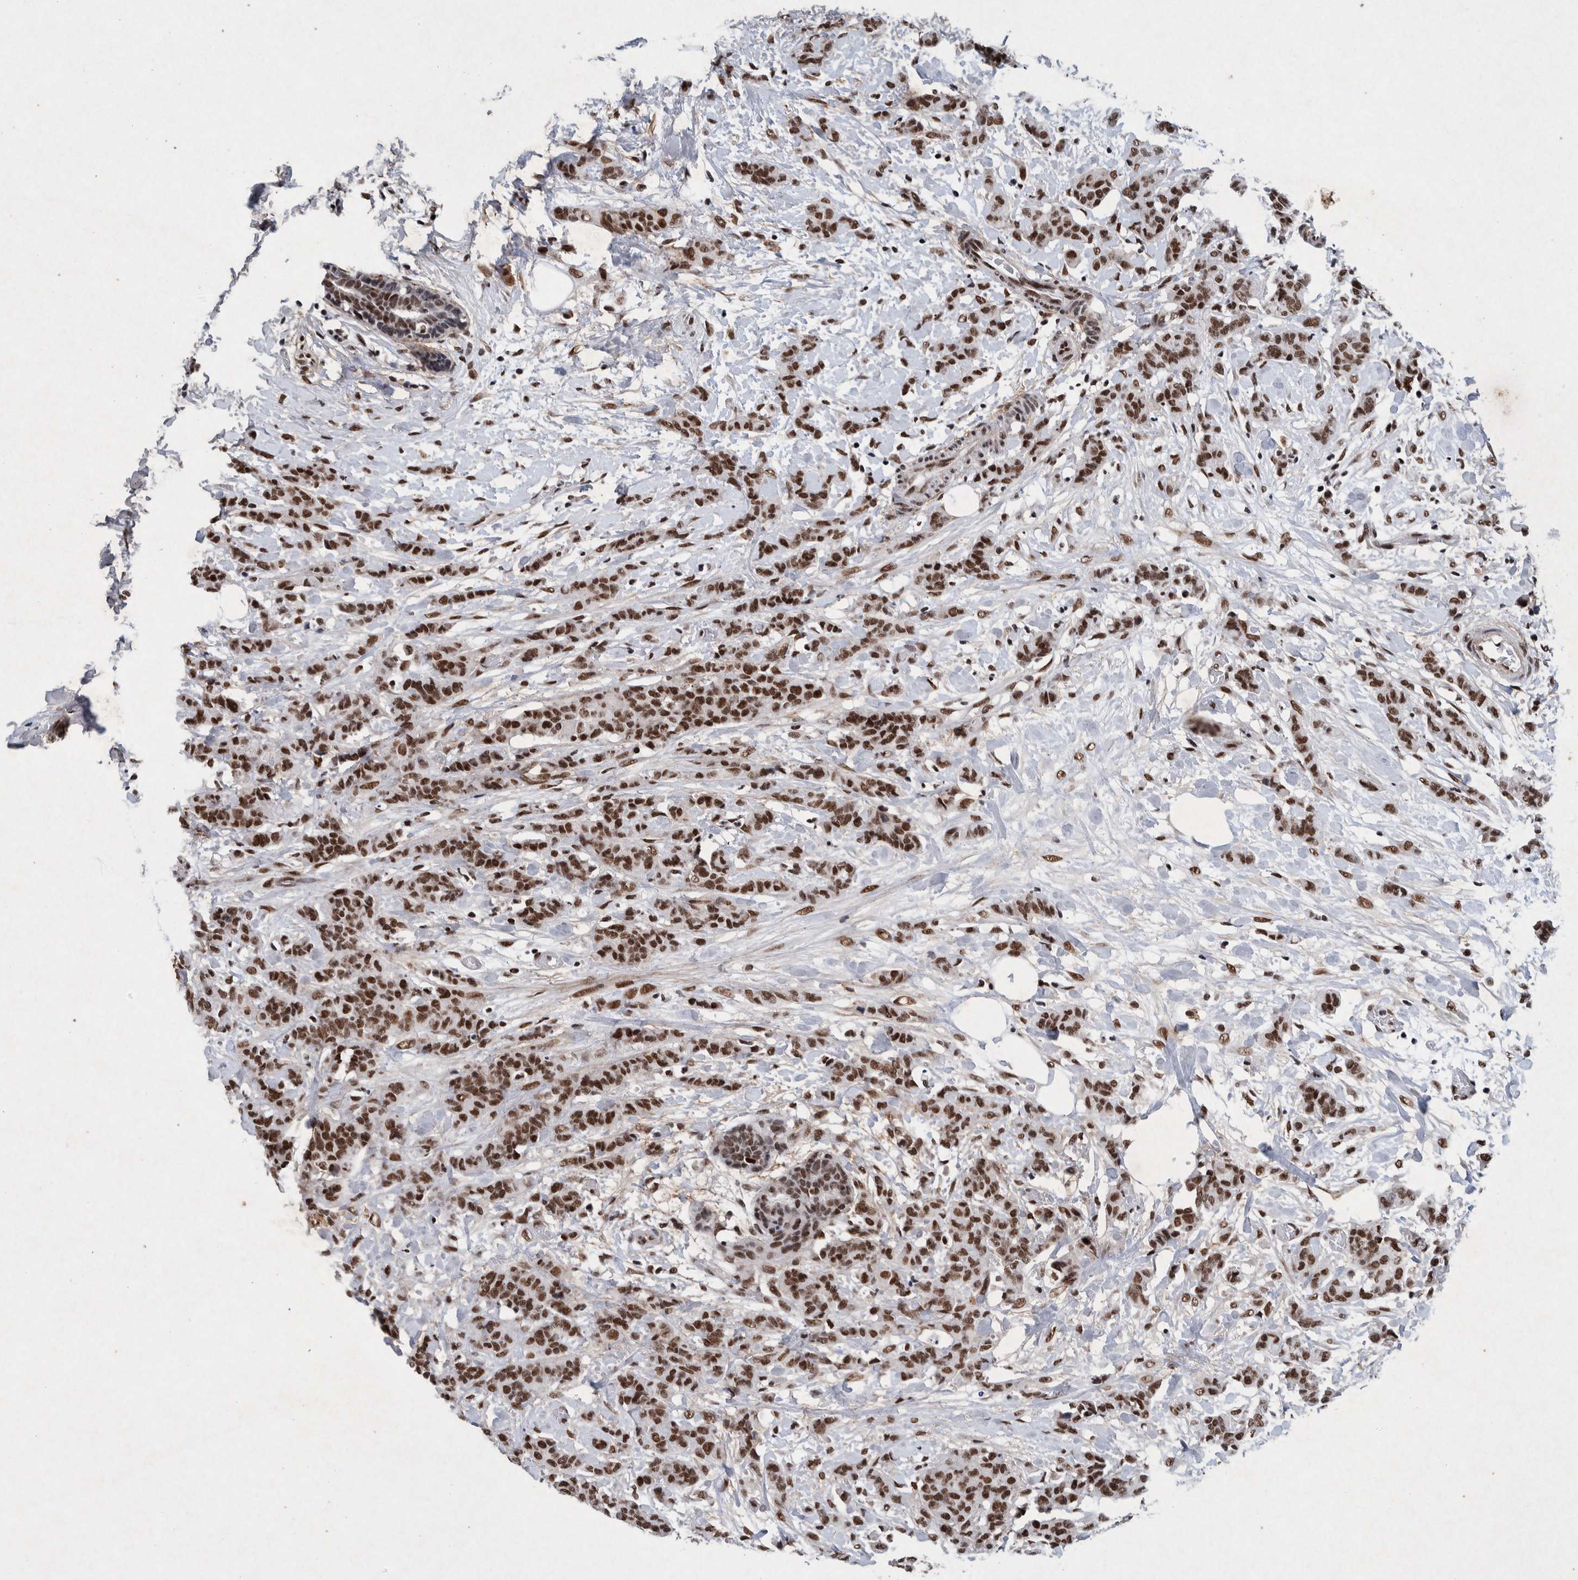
{"staining": {"intensity": "strong", "quantity": ">75%", "location": "nuclear"}, "tissue": "breast cancer", "cell_type": "Tumor cells", "image_type": "cancer", "snomed": [{"axis": "morphology", "description": "Normal tissue, NOS"}, {"axis": "morphology", "description": "Duct carcinoma"}, {"axis": "topography", "description": "Breast"}], "caption": "This is a histology image of immunohistochemistry staining of breast invasive ductal carcinoma, which shows strong staining in the nuclear of tumor cells.", "gene": "TAF10", "patient": {"sex": "female", "age": 40}}